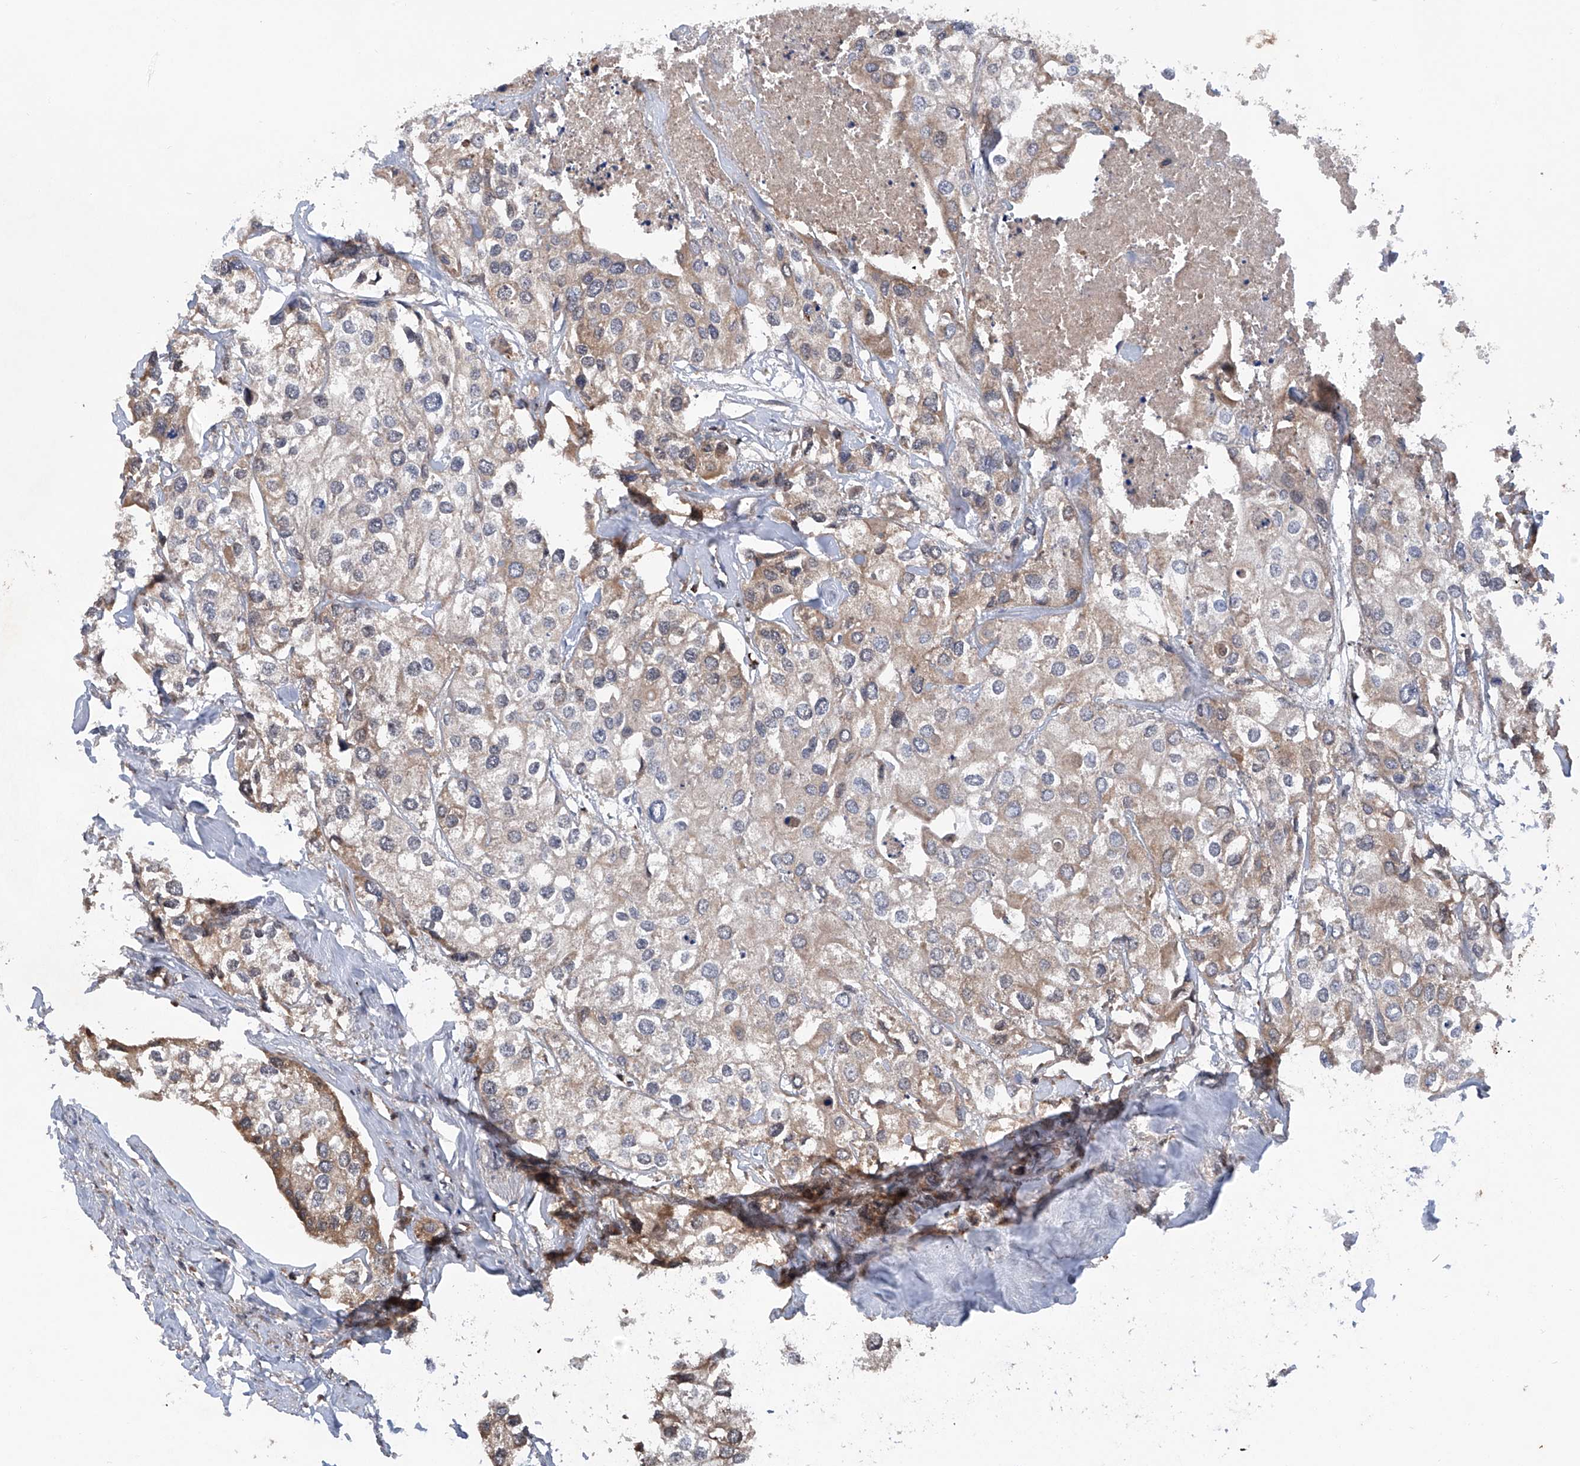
{"staining": {"intensity": "weak", "quantity": "25%-75%", "location": "cytoplasmic/membranous"}, "tissue": "urothelial cancer", "cell_type": "Tumor cells", "image_type": "cancer", "snomed": [{"axis": "morphology", "description": "Urothelial carcinoma, High grade"}, {"axis": "topography", "description": "Urinary bladder"}], "caption": "High-grade urothelial carcinoma stained for a protein (brown) exhibits weak cytoplasmic/membranous positive positivity in approximately 25%-75% of tumor cells.", "gene": "ASCC3", "patient": {"sex": "male", "age": 64}}